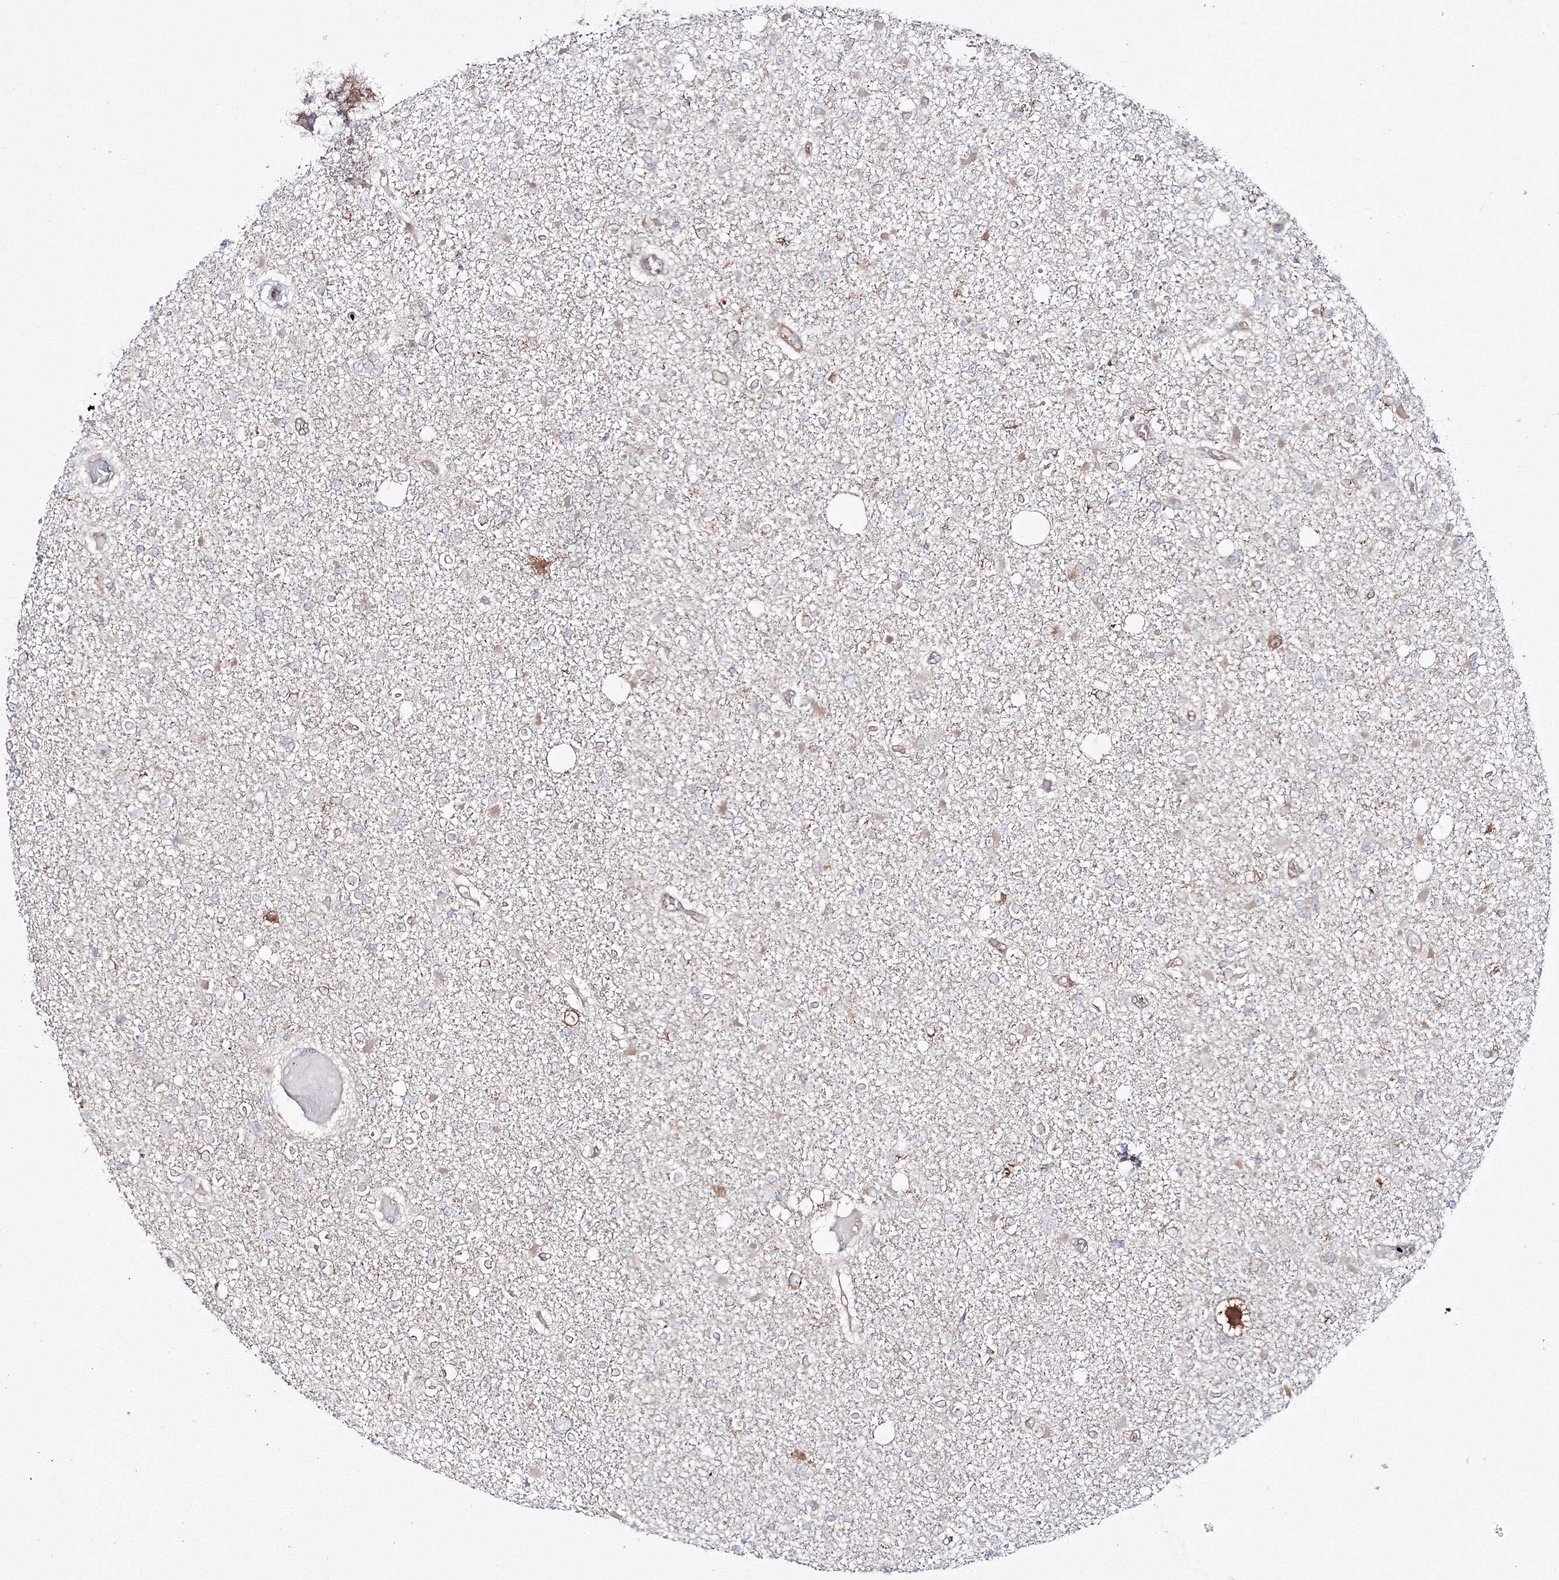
{"staining": {"intensity": "negative", "quantity": "none", "location": "none"}, "tissue": "glioma", "cell_type": "Tumor cells", "image_type": "cancer", "snomed": [{"axis": "morphology", "description": "Glioma, malignant, Low grade"}, {"axis": "topography", "description": "Brain"}], "caption": "Tumor cells show no significant protein staining in malignant low-grade glioma. (Immunohistochemistry (ihc), brightfield microscopy, high magnification).", "gene": "HARS1", "patient": {"sex": "female", "age": 22}}